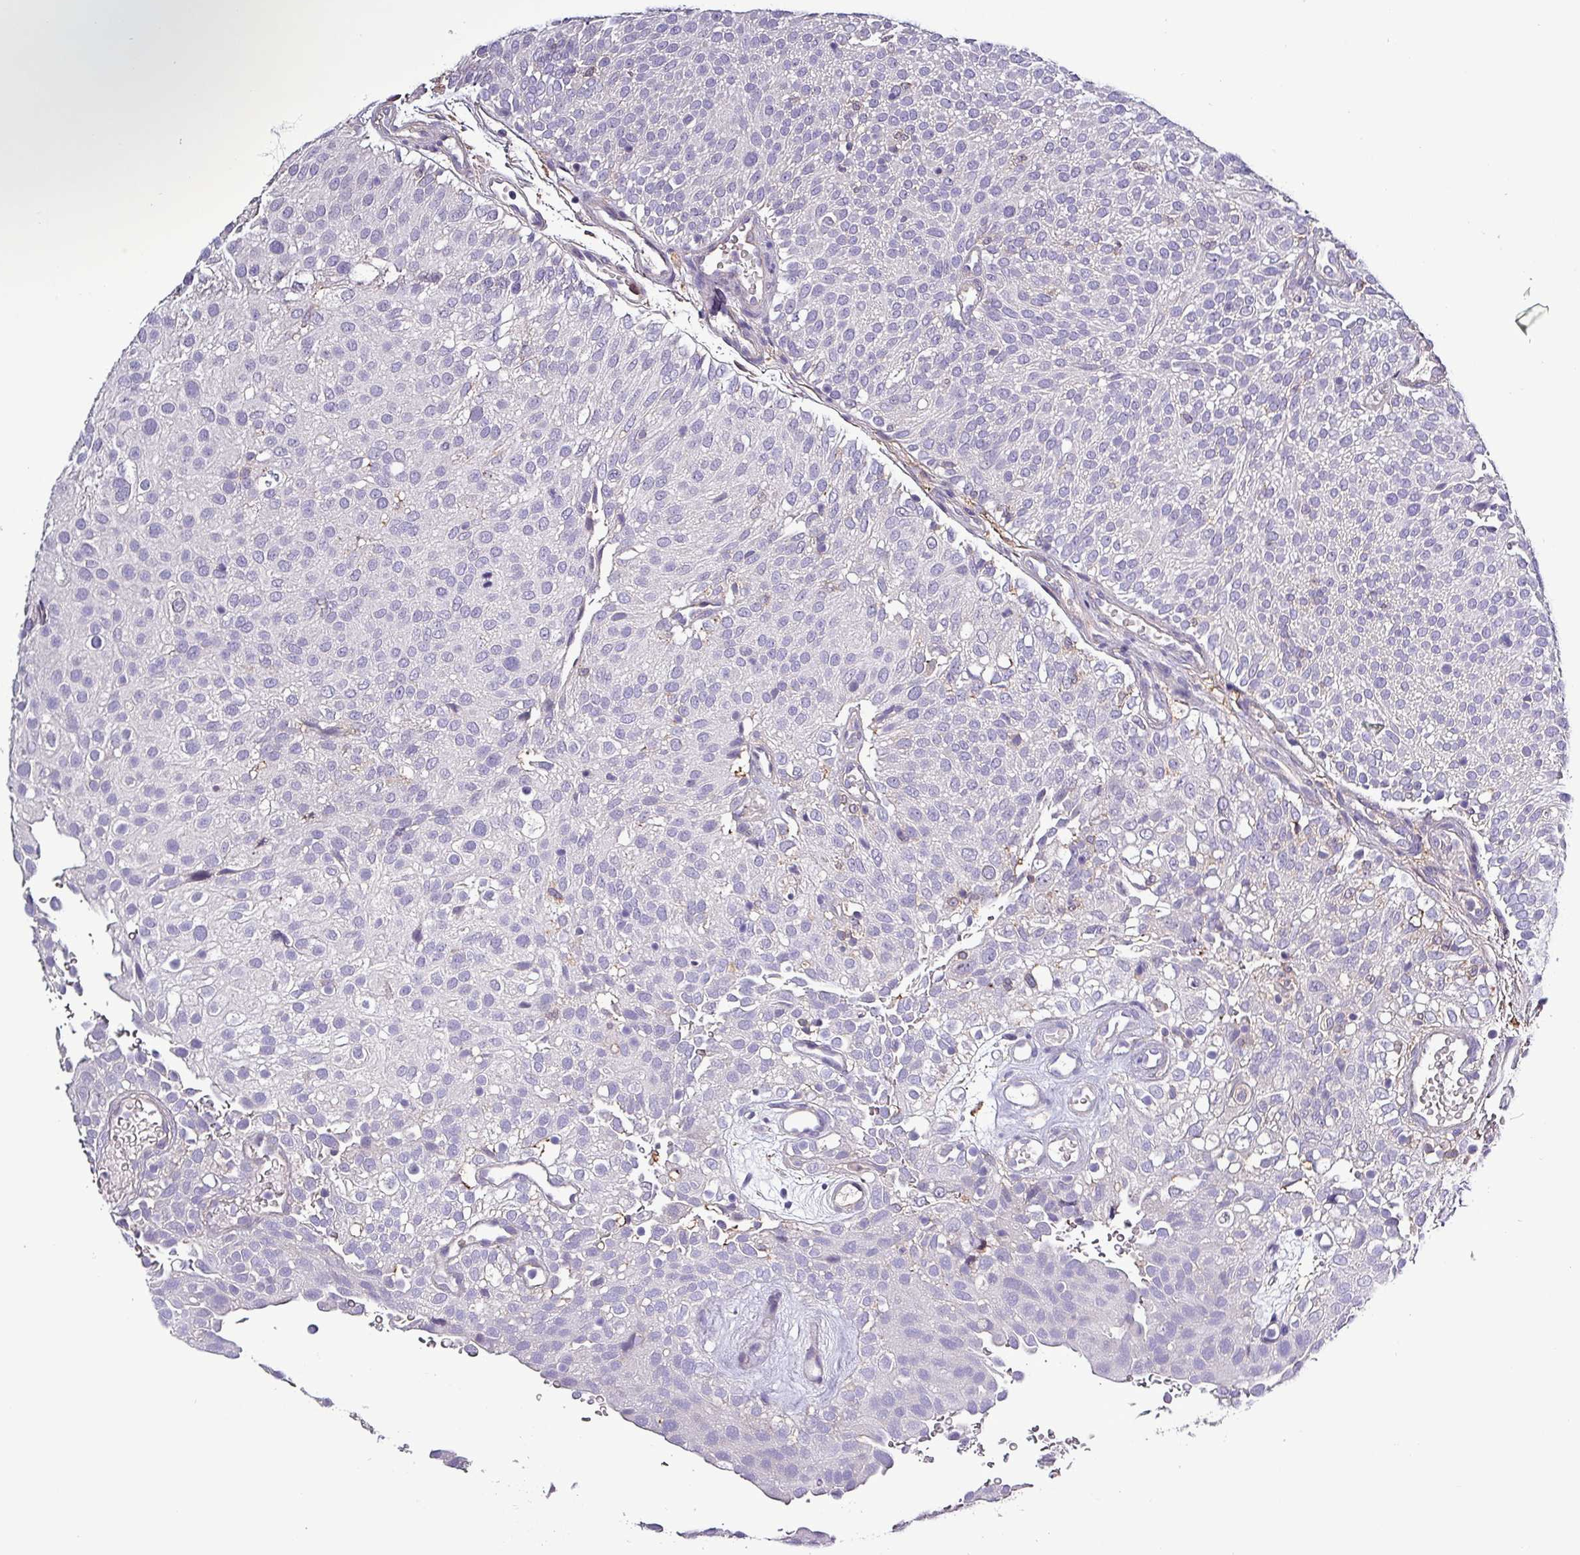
{"staining": {"intensity": "negative", "quantity": "none", "location": "none"}, "tissue": "urothelial cancer", "cell_type": "Tumor cells", "image_type": "cancer", "snomed": [{"axis": "morphology", "description": "Urothelial carcinoma, Low grade"}, {"axis": "topography", "description": "Urinary bladder"}], "caption": "Urothelial cancer was stained to show a protein in brown. There is no significant positivity in tumor cells.", "gene": "HTRA4", "patient": {"sex": "male", "age": 78}}